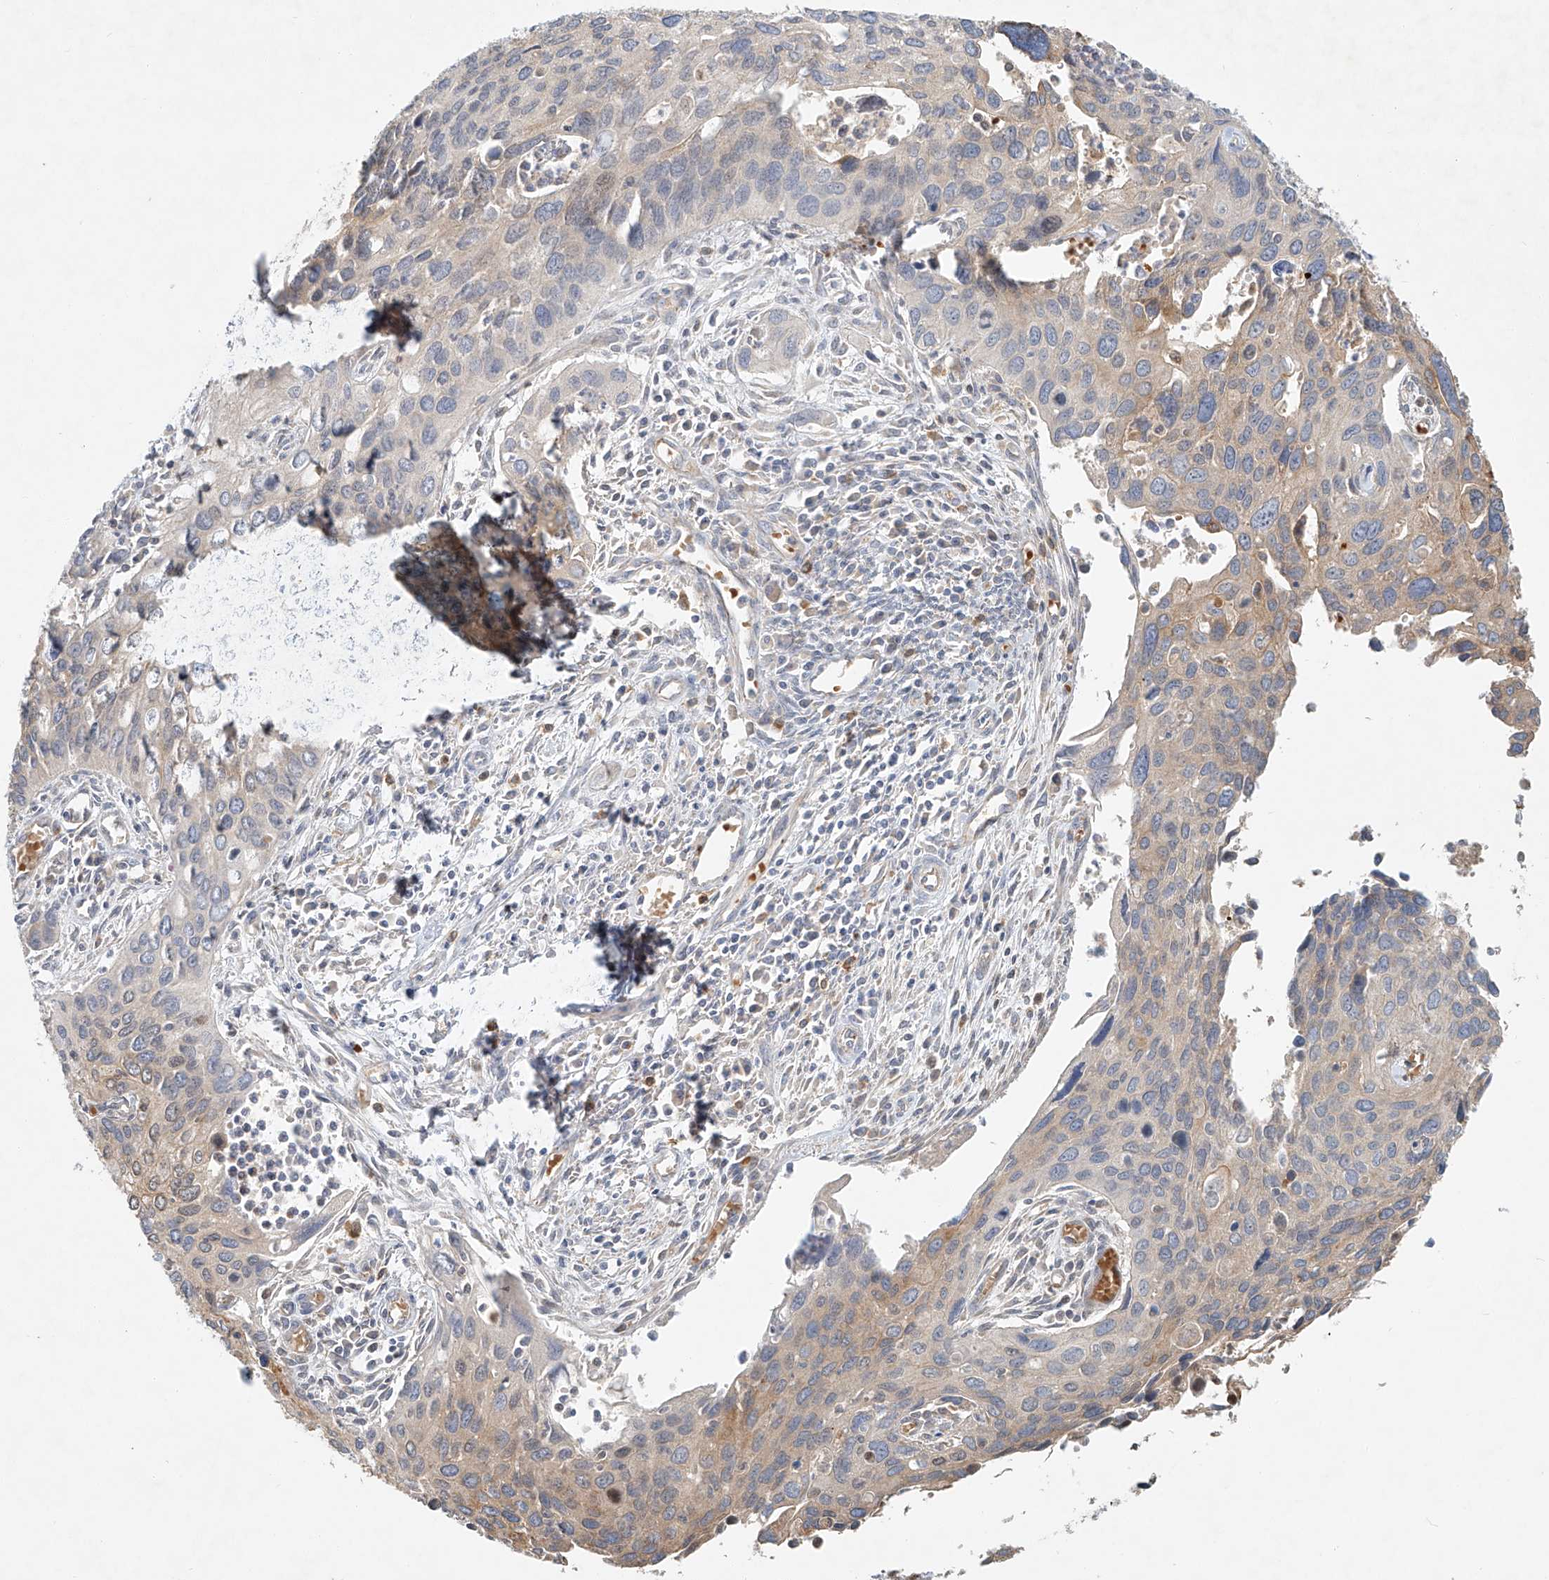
{"staining": {"intensity": "weak", "quantity": "25%-75%", "location": "cytoplasmic/membranous"}, "tissue": "cervical cancer", "cell_type": "Tumor cells", "image_type": "cancer", "snomed": [{"axis": "morphology", "description": "Squamous cell carcinoma, NOS"}, {"axis": "topography", "description": "Cervix"}], "caption": "Immunohistochemical staining of cervical cancer exhibits low levels of weak cytoplasmic/membranous expression in approximately 25%-75% of tumor cells. (brown staining indicates protein expression, while blue staining denotes nuclei).", "gene": "SYTL3", "patient": {"sex": "female", "age": 55}}